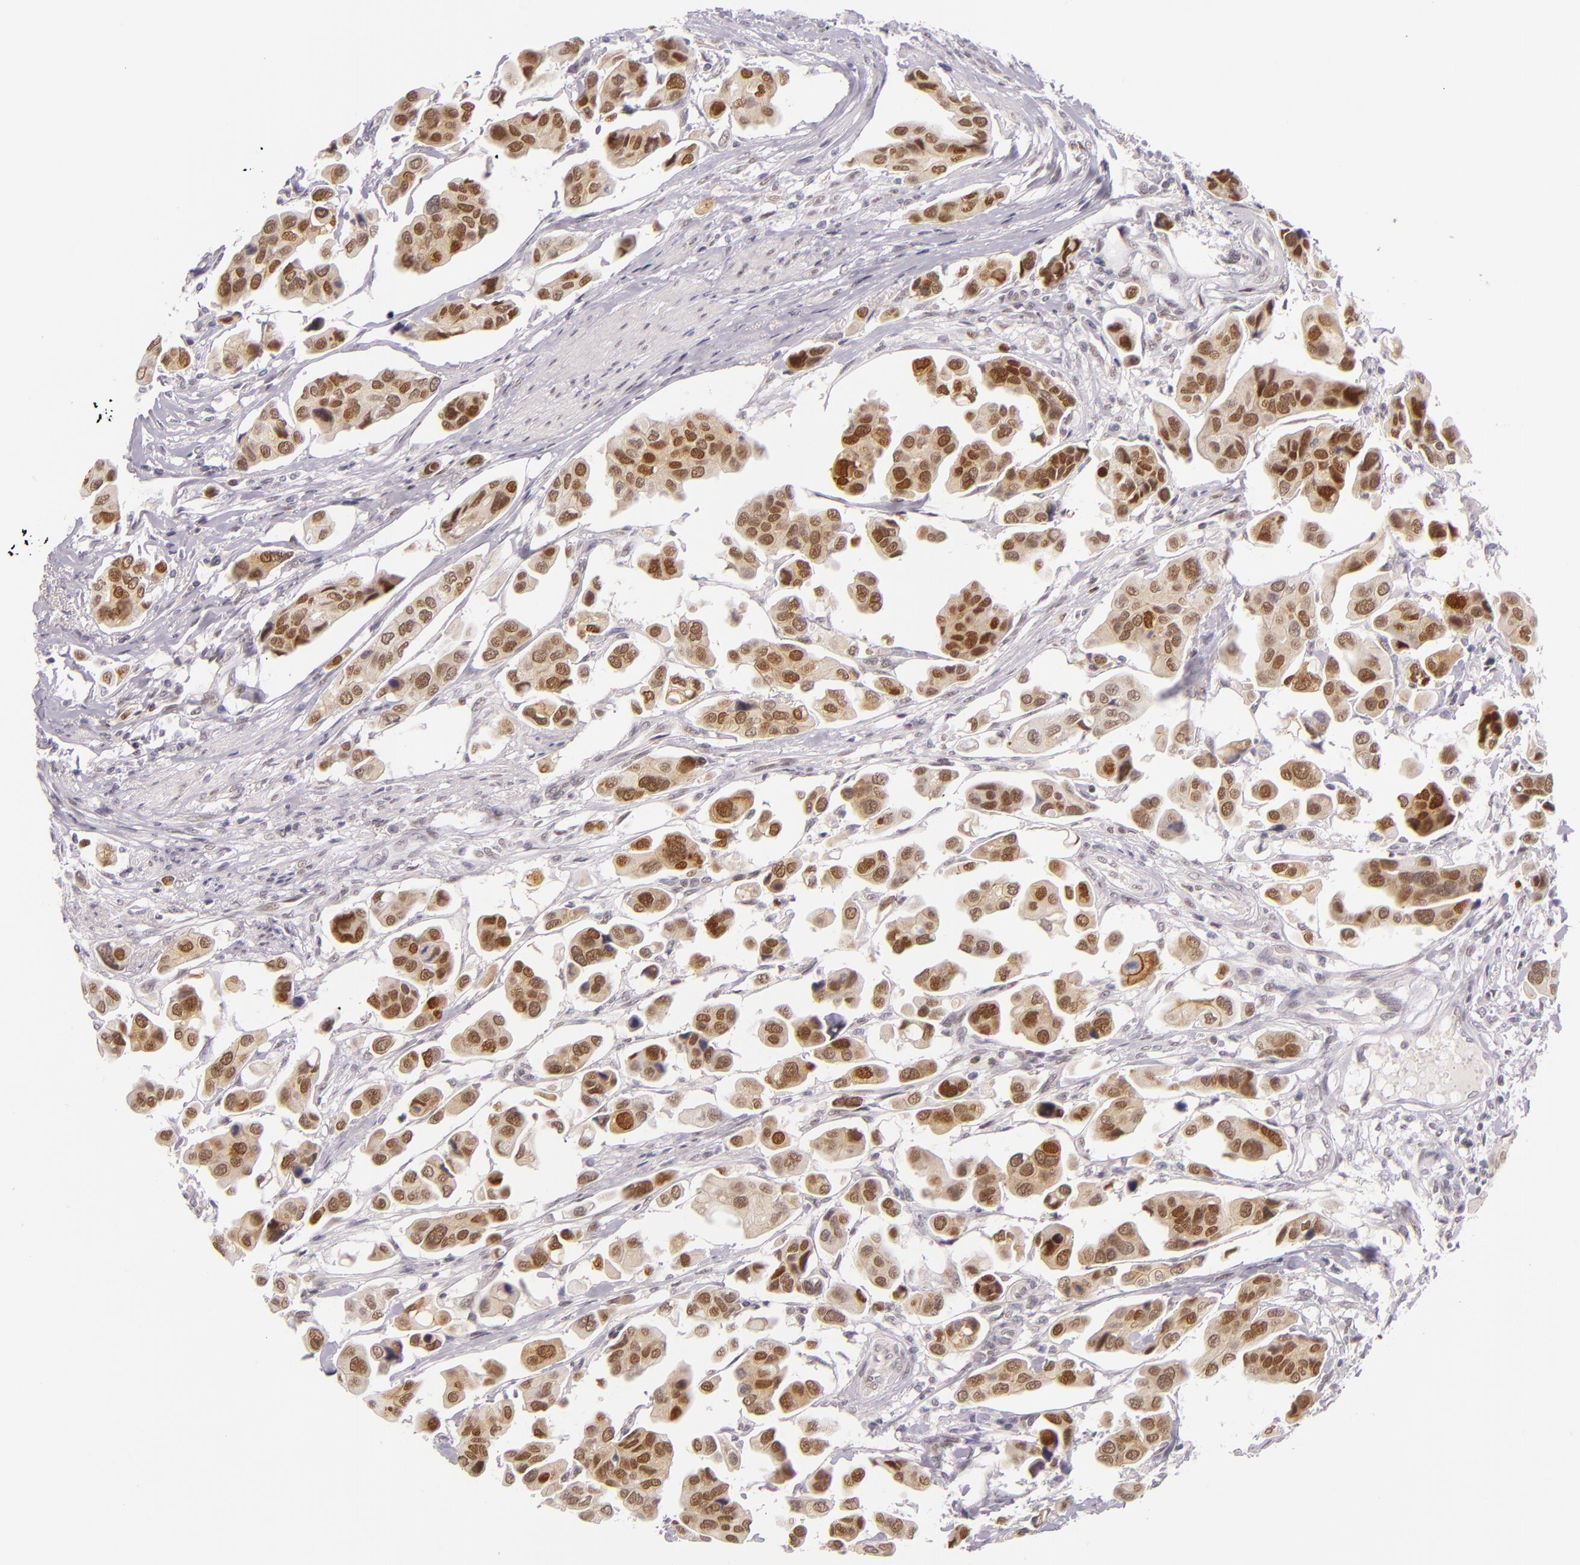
{"staining": {"intensity": "strong", "quantity": ">75%", "location": "cytoplasmic/membranous,nuclear"}, "tissue": "urothelial cancer", "cell_type": "Tumor cells", "image_type": "cancer", "snomed": [{"axis": "morphology", "description": "Adenocarcinoma, NOS"}, {"axis": "topography", "description": "Urinary bladder"}], "caption": "Protein analysis of adenocarcinoma tissue demonstrates strong cytoplasmic/membranous and nuclear expression in about >75% of tumor cells.", "gene": "BCL3", "patient": {"sex": "male", "age": 61}}